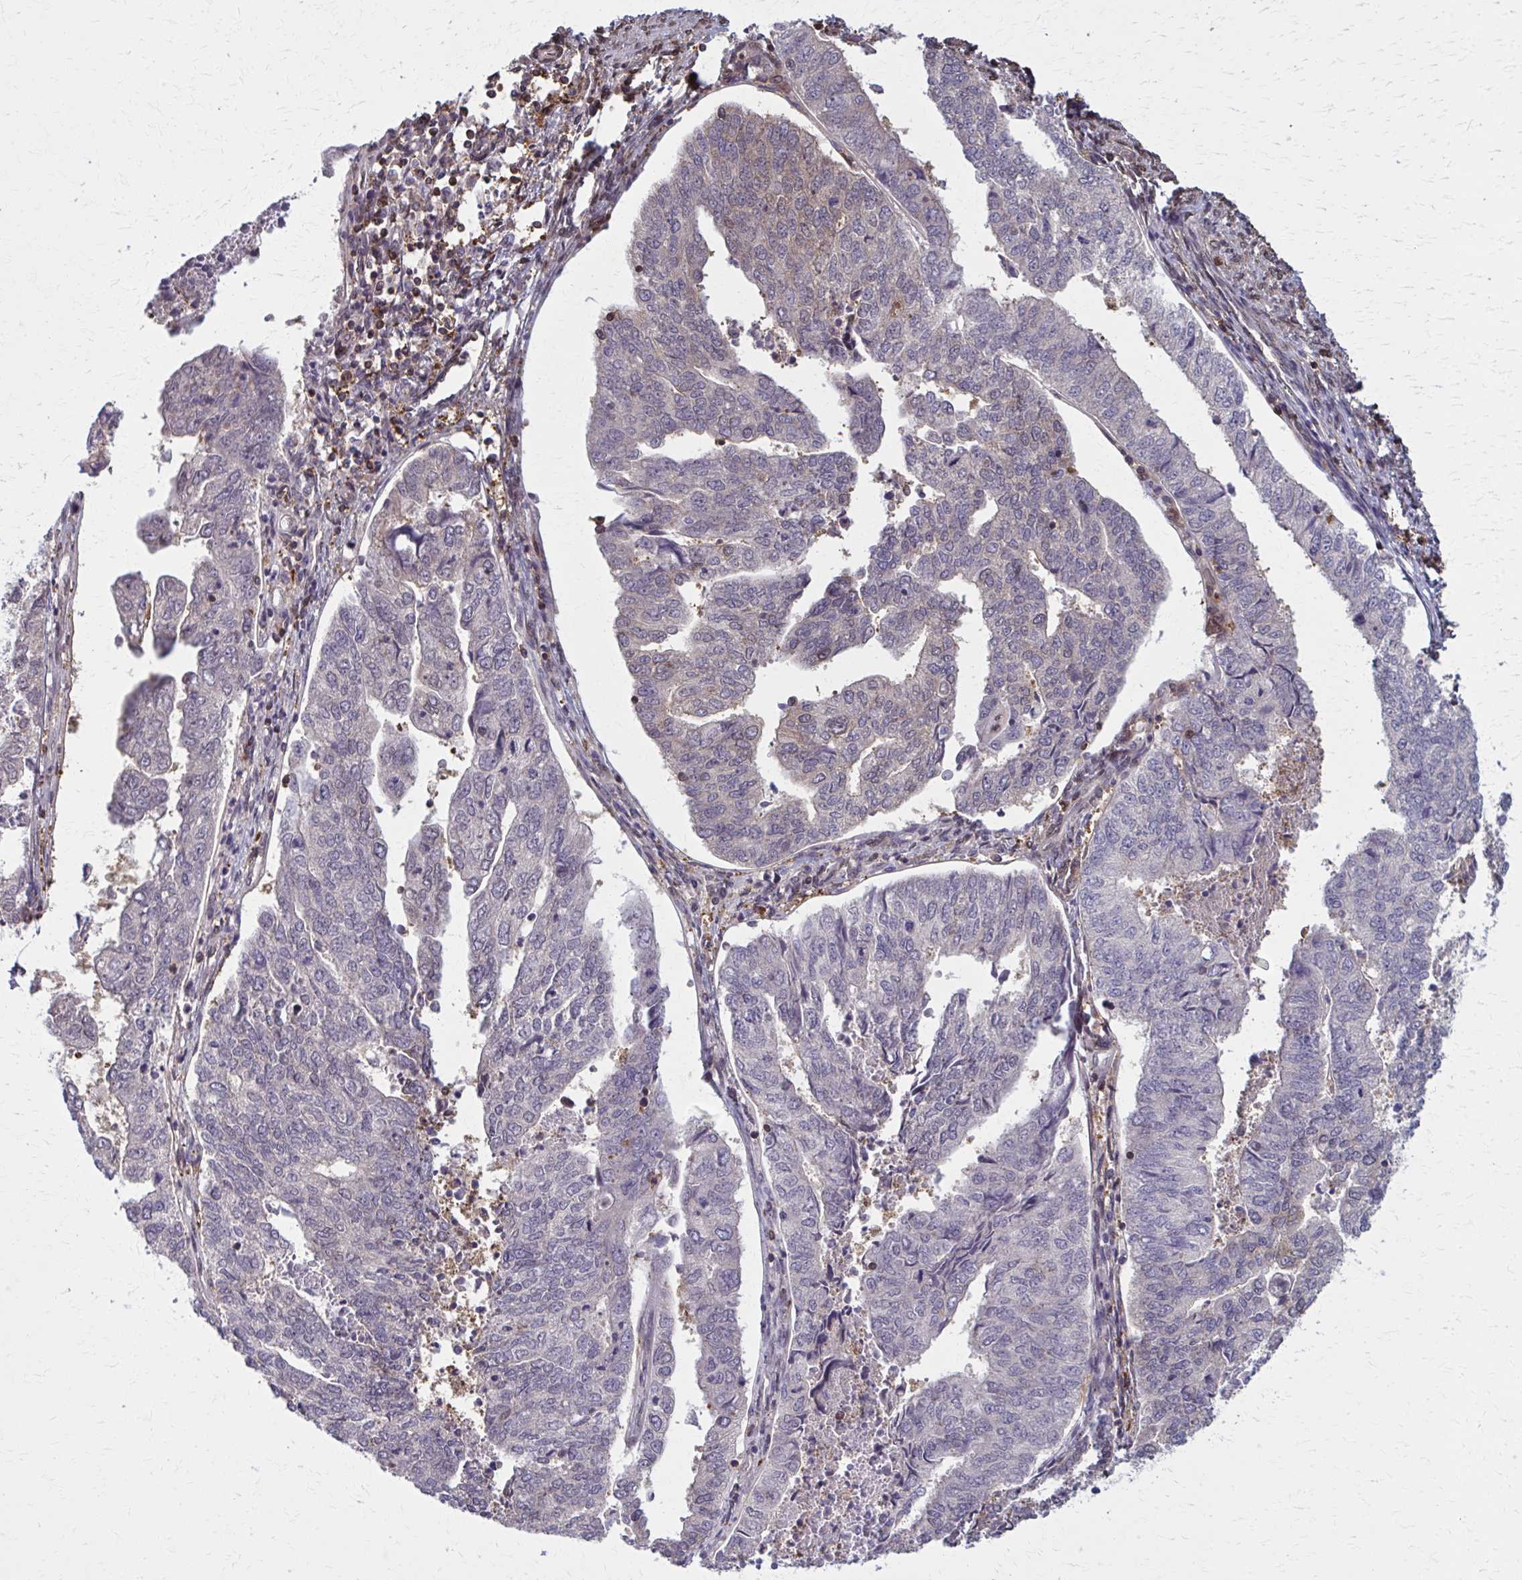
{"staining": {"intensity": "moderate", "quantity": "<25%", "location": "cytoplasmic/membranous"}, "tissue": "endometrial cancer", "cell_type": "Tumor cells", "image_type": "cancer", "snomed": [{"axis": "morphology", "description": "Adenocarcinoma, NOS"}, {"axis": "topography", "description": "Endometrium"}], "caption": "Immunohistochemical staining of endometrial cancer displays moderate cytoplasmic/membranous protein positivity in approximately <25% of tumor cells.", "gene": "MDH1", "patient": {"sex": "female", "age": 73}}